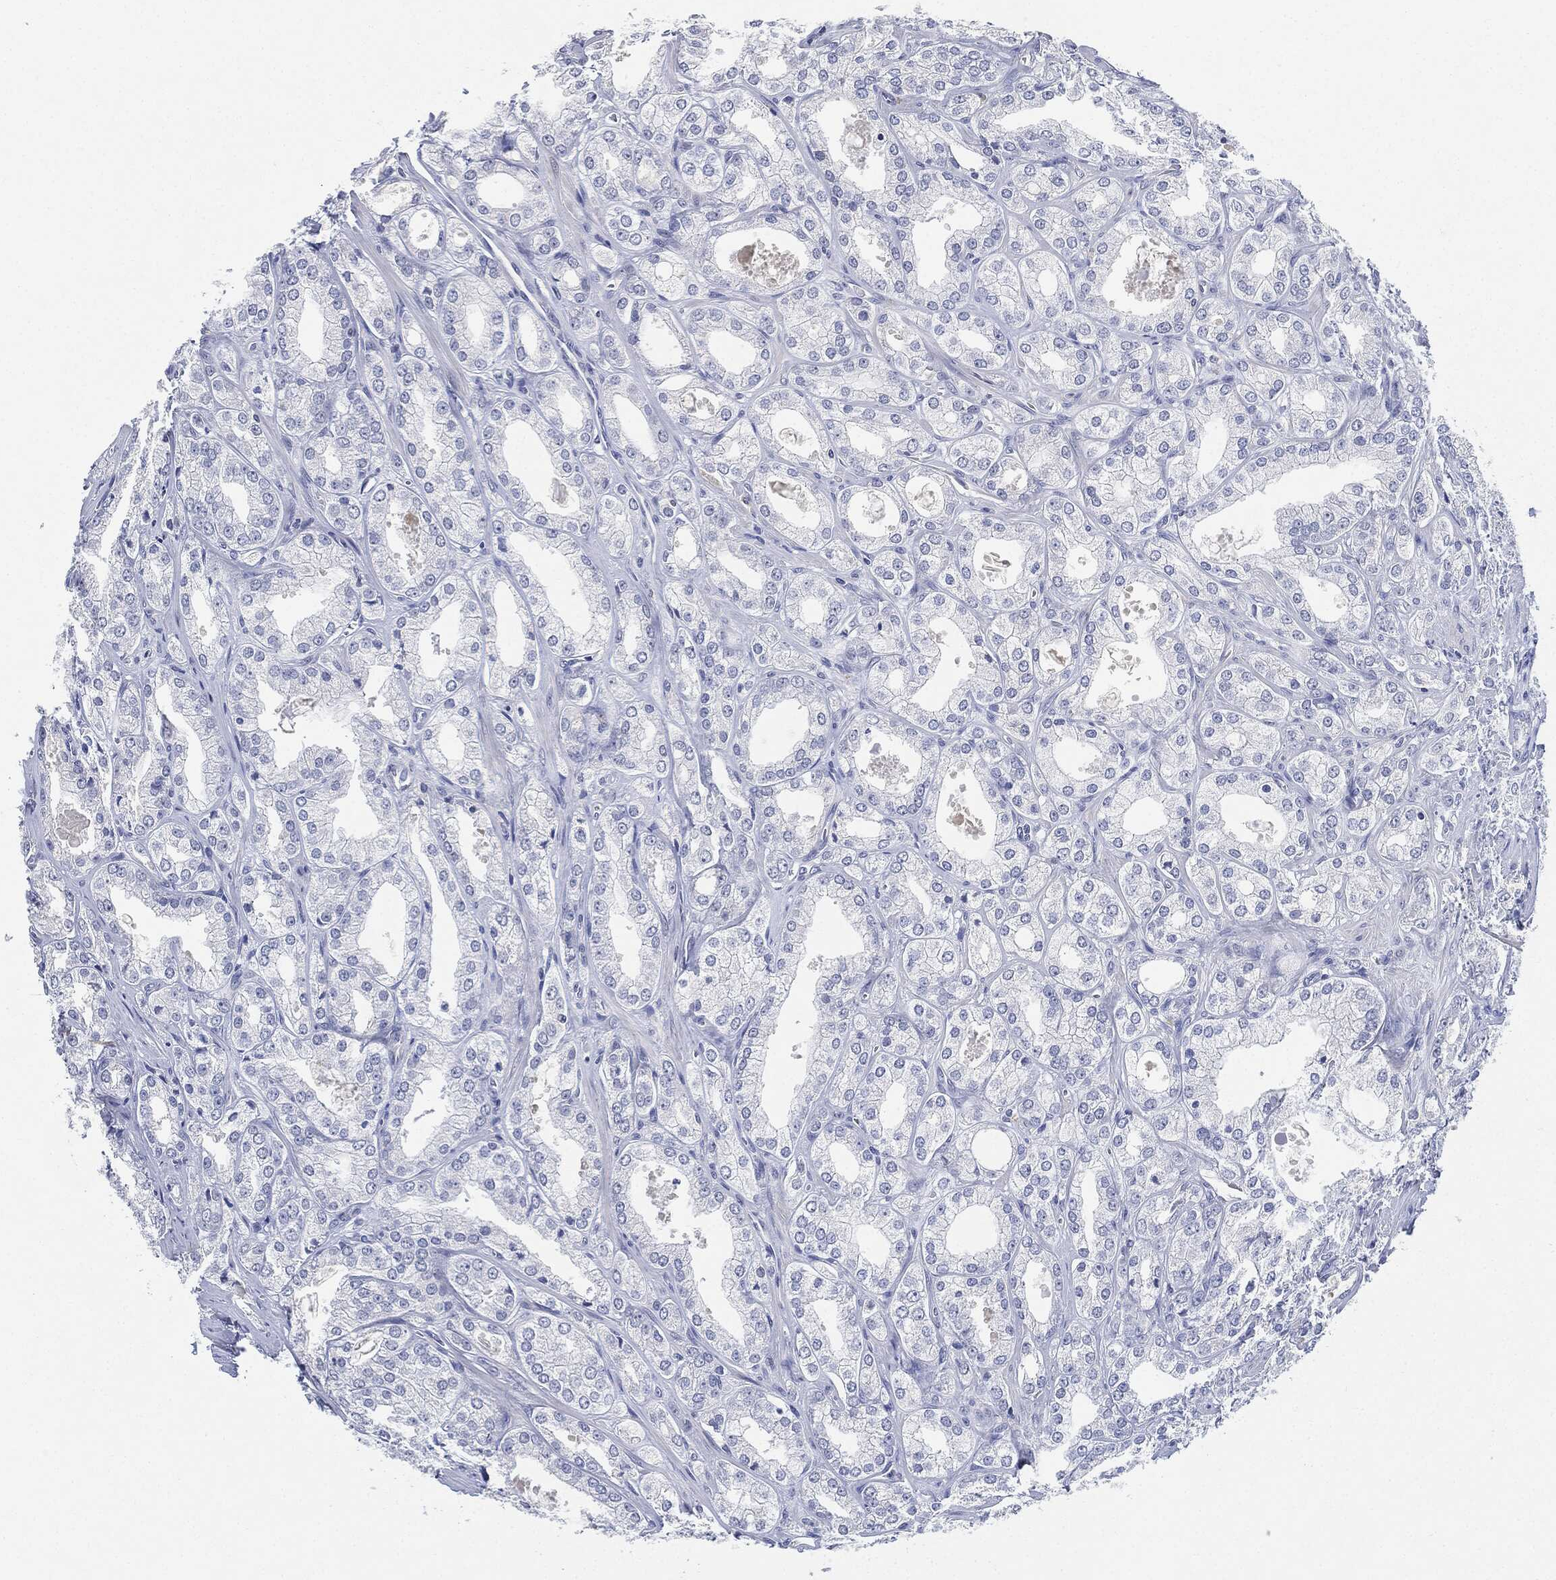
{"staining": {"intensity": "negative", "quantity": "none", "location": "none"}, "tissue": "prostate cancer", "cell_type": "Tumor cells", "image_type": "cancer", "snomed": [{"axis": "morphology", "description": "Adenocarcinoma, NOS"}, {"axis": "morphology", "description": "Adenocarcinoma, High grade"}, {"axis": "topography", "description": "Prostate"}], "caption": "Immunohistochemistry histopathology image of human prostate cancer (adenocarcinoma) stained for a protein (brown), which exhibits no staining in tumor cells.", "gene": "NTRK1", "patient": {"sex": "male", "age": 70}}